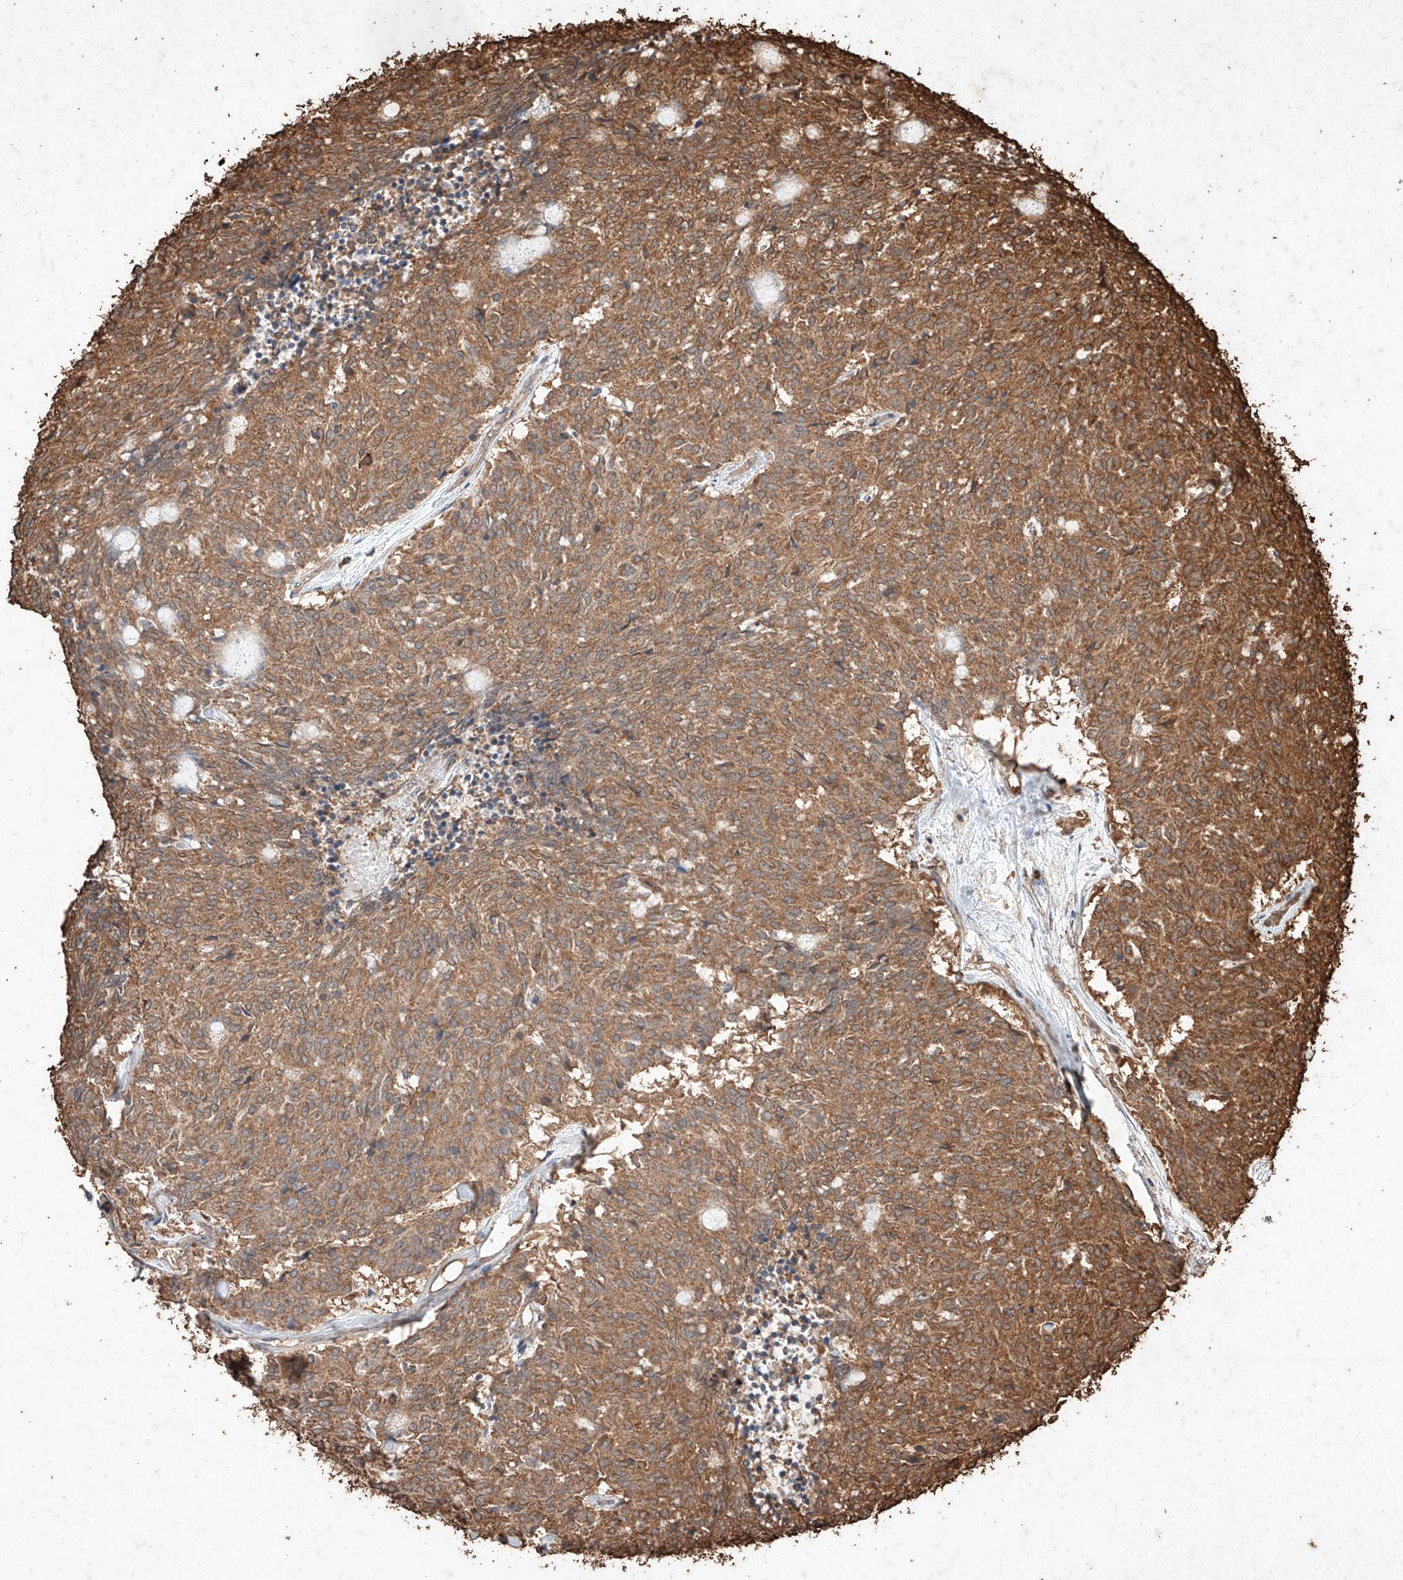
{"staining": {"intensity": "moderate", "quantity": ">75%", "location": "cytoplasmic/membranous"}, "tissue": "carcinoid", "cell_type": "Tumor cells", "image_type": "cancer", "snomed": [{"axis": "morphology", "description": "Carcinoid, malignant, NOS"}, {"axis": "topography", "description": "Pancreas"}], "caption": "Approximately >75% of tumor cells in human malignant carcinoid display moderate cytoplasmic/membranous protein positivity as visualized by brown immunohistochemical staining.", "gene": "M6PR", "patient": {"sex": "female", "age": 54}}